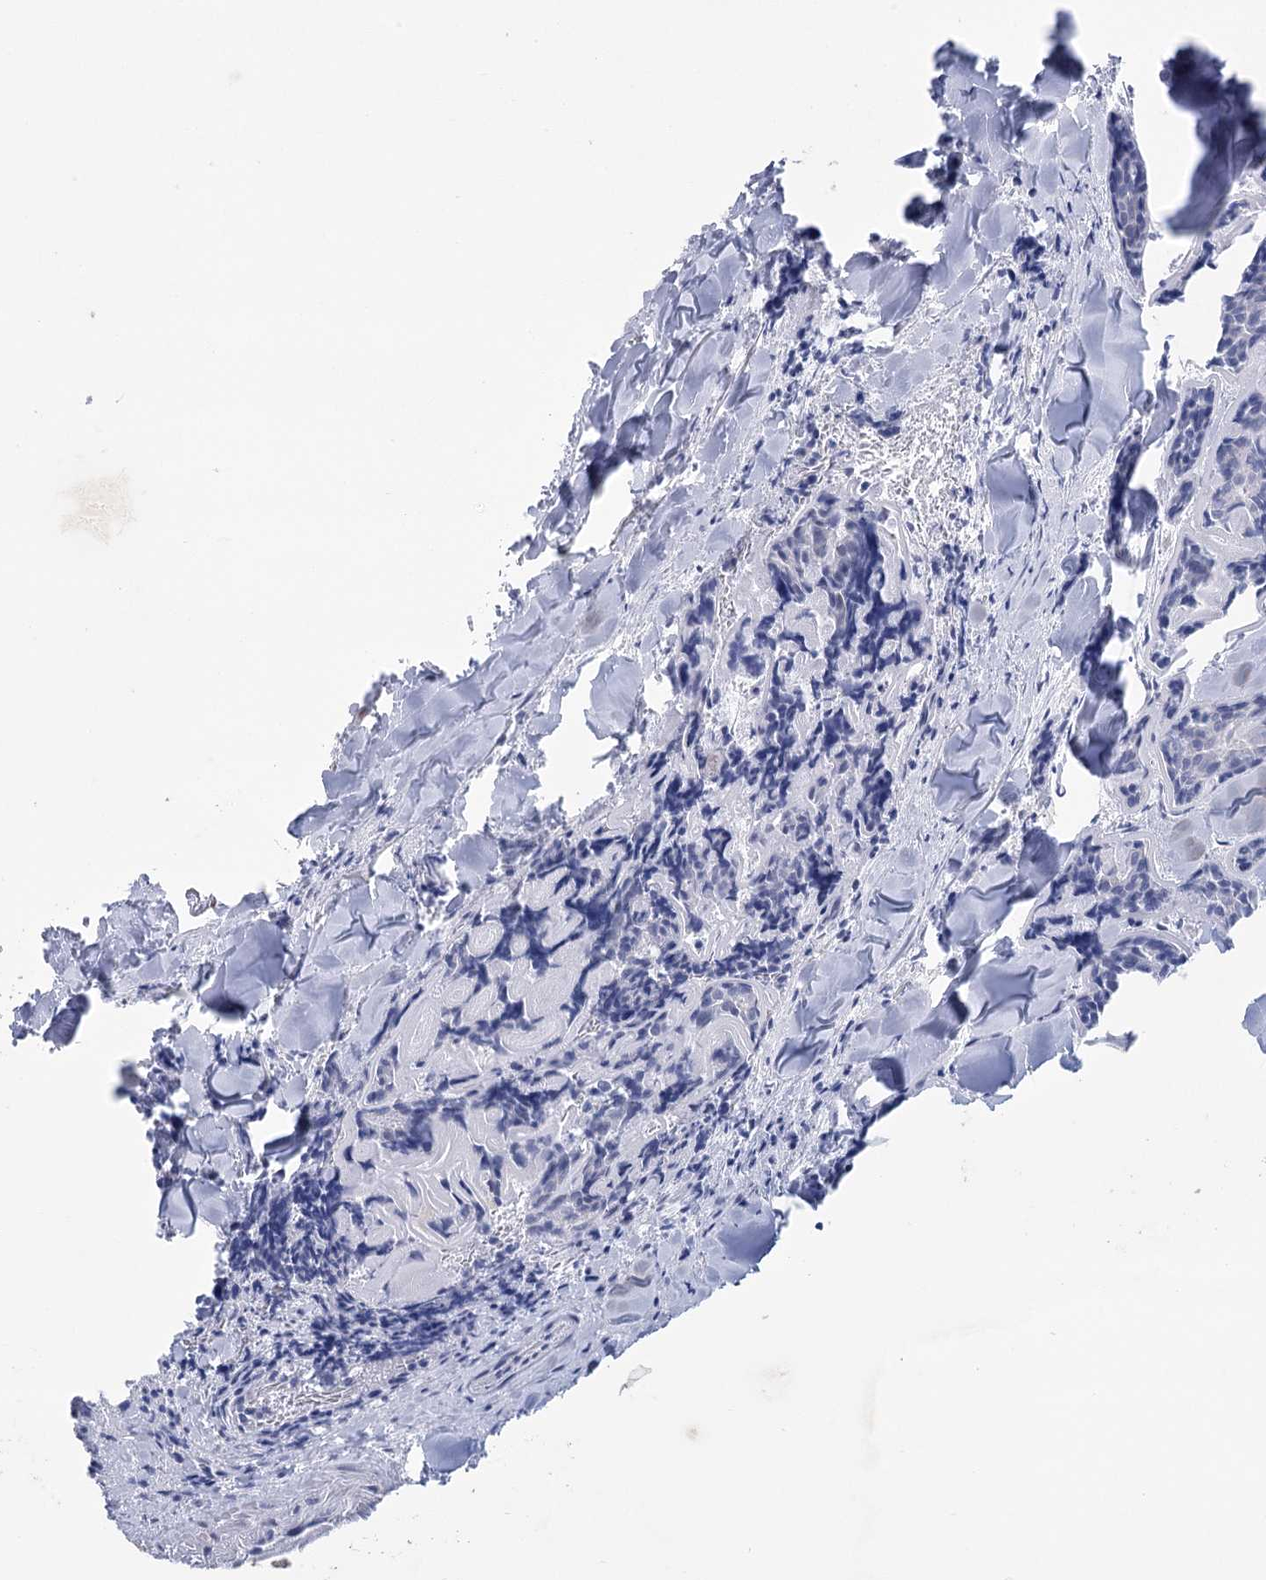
{"staining": {"intensity": "negative", "quantity": "none", "location": "none"}, "tissue": "head and neck cancer", "cell_type": "Tumor cells", "image_type": "cancer", "snomed": [{"axis": "morphology", "description": "Adenocarcinoma, NOS"}, {"axis": "topography", "description": "Salivary gland"}, {"axis": "topography", "description": "Head-Neck"}], "caption": "Immunohistochemistry (IHC) histopathology image of neoplastic tissue: head and neck cancer (adenocarcinoma) stained with DAB displays no significant protein positivity in tumor cells.", "gene": "CCDC88A", "patient": {"sex": "female", "age": 63}}